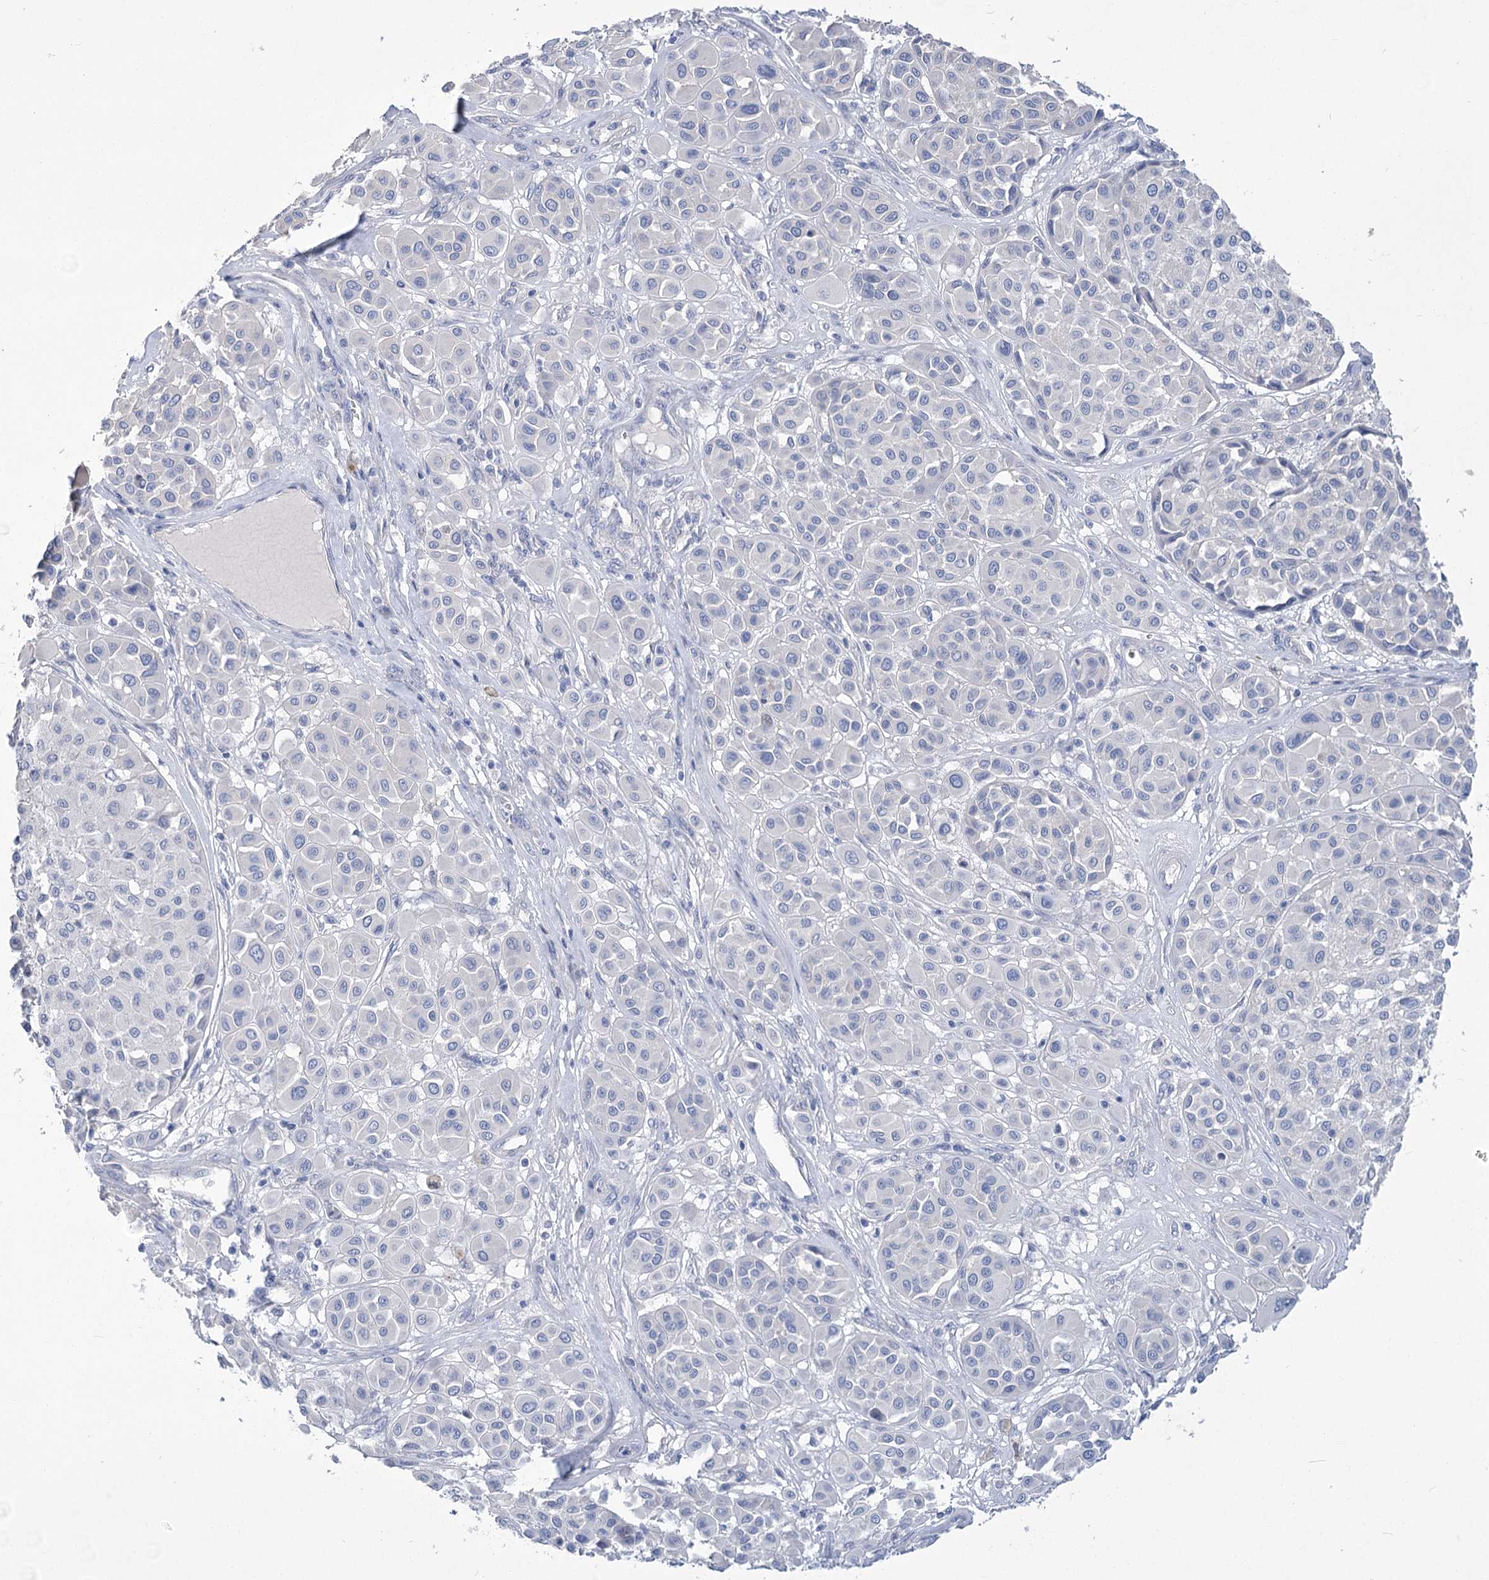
{"staining": {"intensity": "negative", "quantity": "none", "location": "none"}, "tissue": "melanoma", "cell_type": "Tumor cells", "image_type": "cancer", "snomed": [{"axis": "morphology", "description": "Malignant melanoma, Metastatic site"}, {"axis": "topography", "description": "Soft tissue"}], "caption": "Immunohistochemistry histopathology image of neoplastic tissue: human melanoma stained with DAB (3,3'-diaminobenzidine) displays no significant protein staining in tumor cells. Nuclei are stained in blue.", "gene": "SLC9A3", "patient": {"sex": "male", "age": 41}}